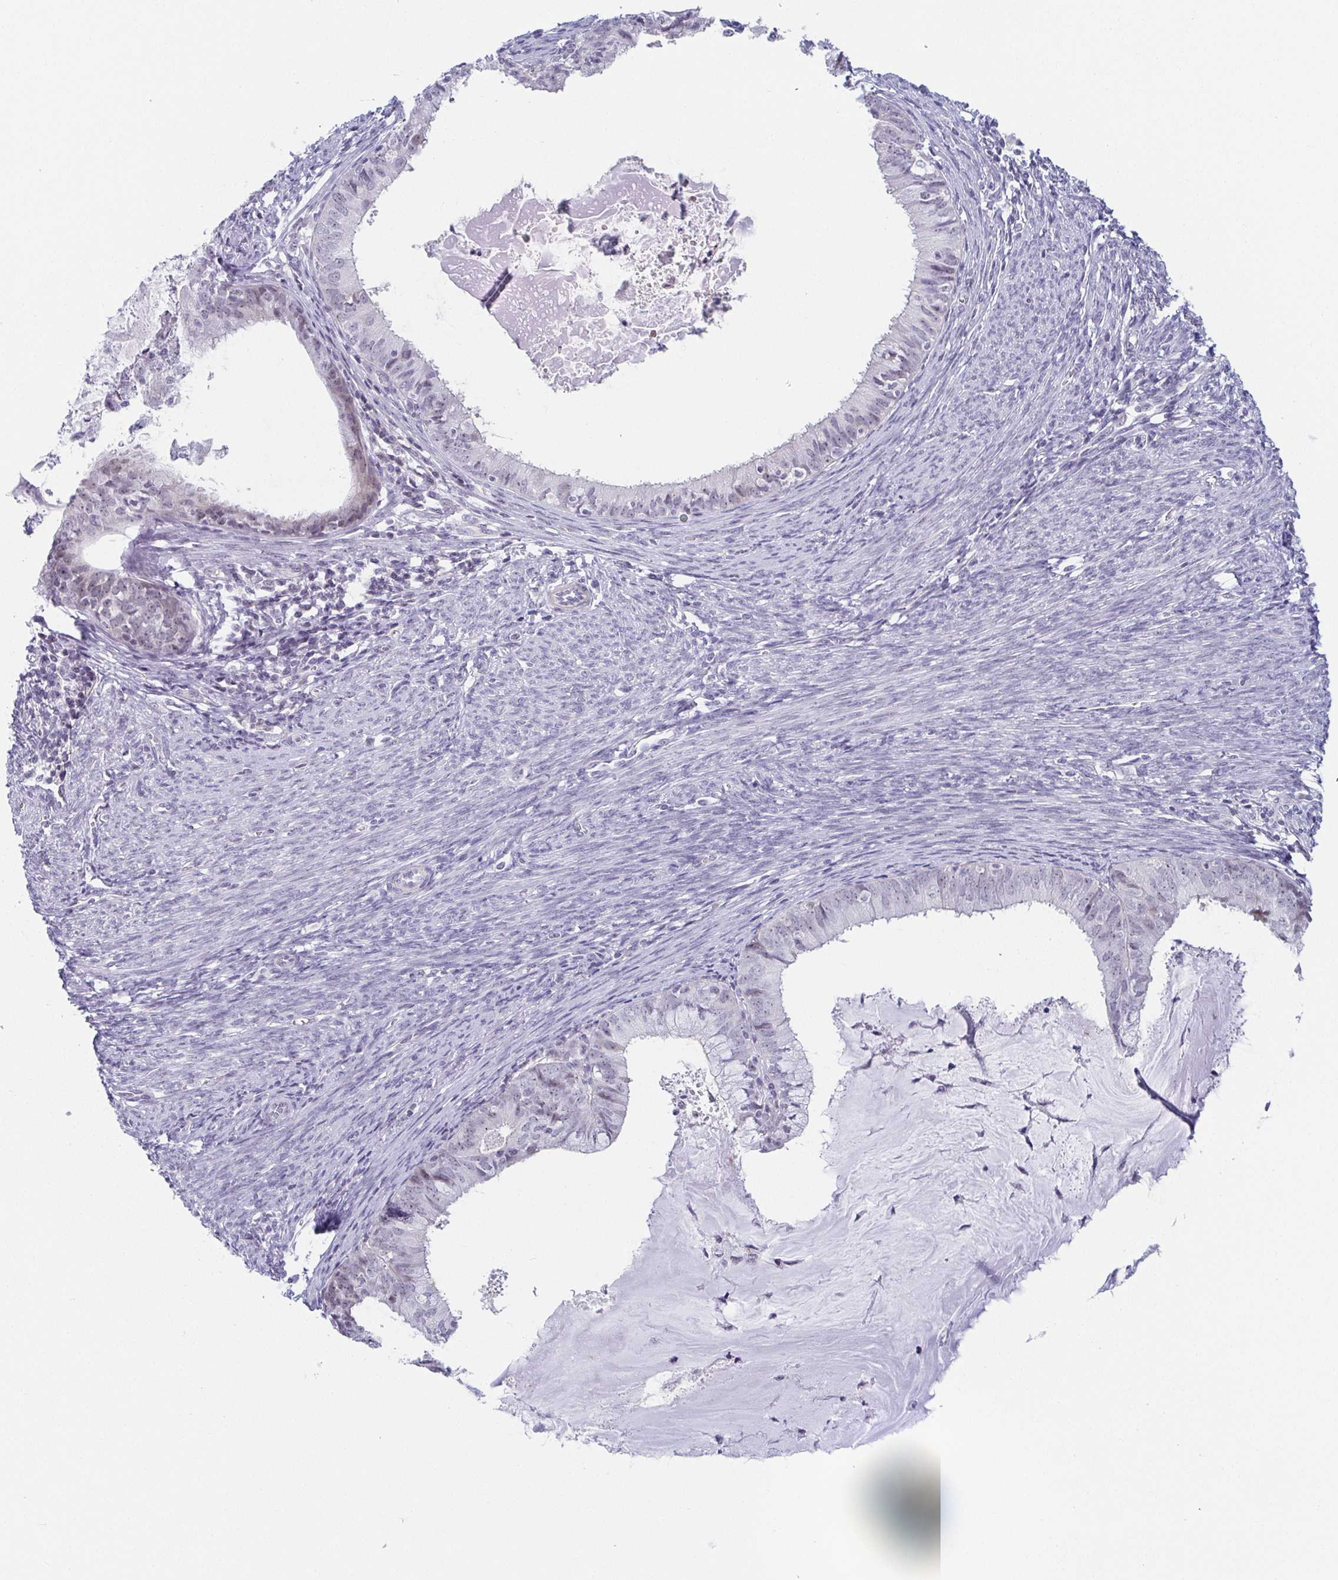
{"staining": {"intensity": "weak", "quantity": "<25%", "location": "nuclear"}, "tissue": "endometrial cancer", "cell_type": "Tumor cells", "image_type": "cancer", "snomed": [{"axis": "morphology", "description": "Adenocarcinoma, NOS"}, {"axis": "topography", "description": "Endometrium"}], "caption": "Immunohistochemistry of human adenocarcinoma (endometrial) exhibits no expression in tumor cells.", "gene": "EXOSC7", "patient": {"sex": "female", "age": 57}}